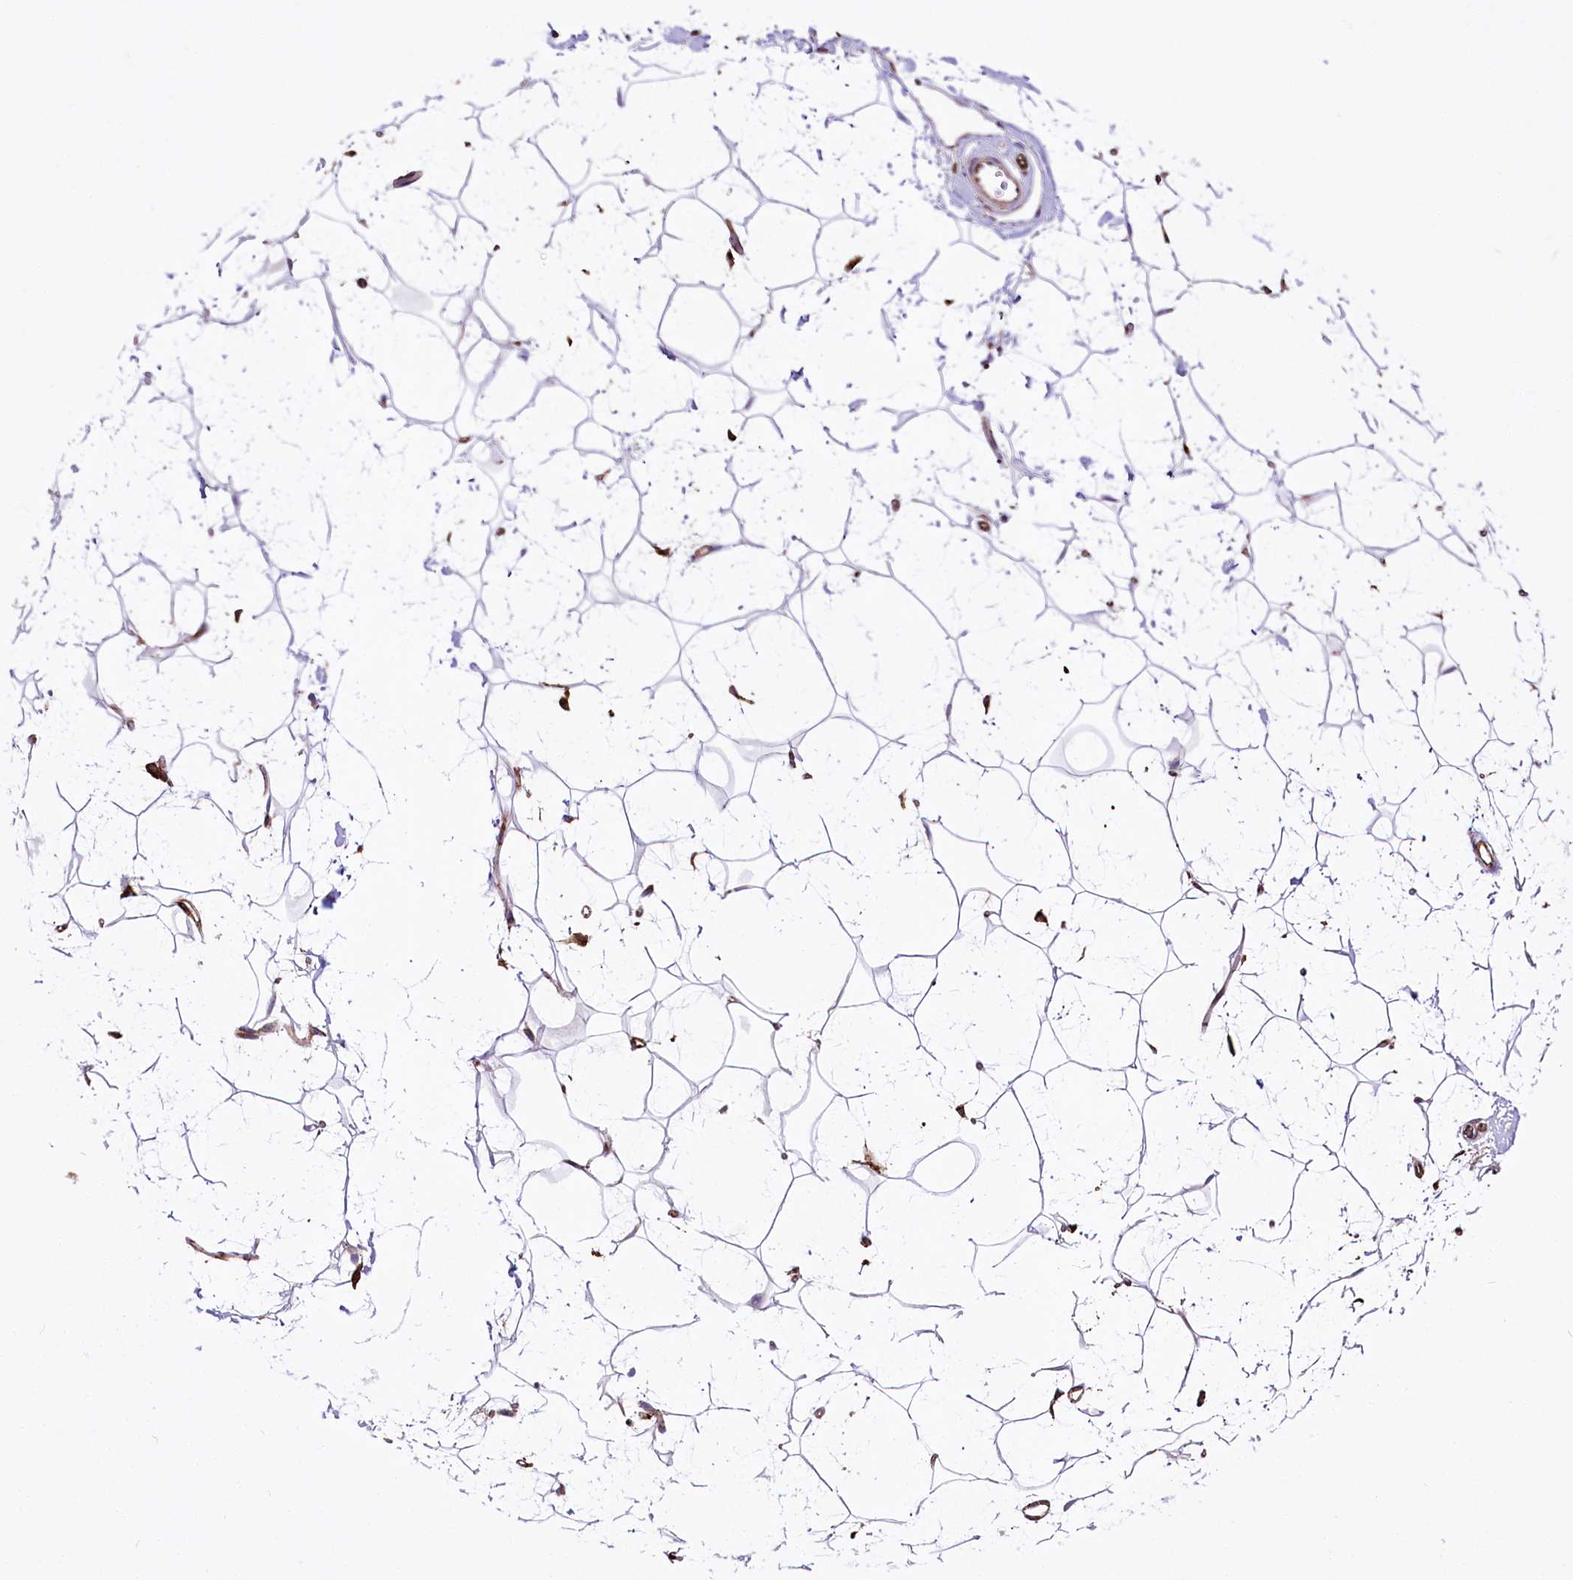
{"staining": {"intensity": "negative", "quantity": "none", "location": "none"}, "tissue": "adipose tissue", "cell_type": "Adipocytes", "image_type": "normal", "snomed": [{"axis": "morphology", "description": "Normal tissue, NOS"}, {"axis": "topography", "description": "Breast"}], "caption": "An immunohistochemistry micrograph of unremarkable adipose tissue is shown. There is no staining in adipocytes of adipose tissue.", "gene": "WWC1", "patient": {"sex": "female", "age": 26}}